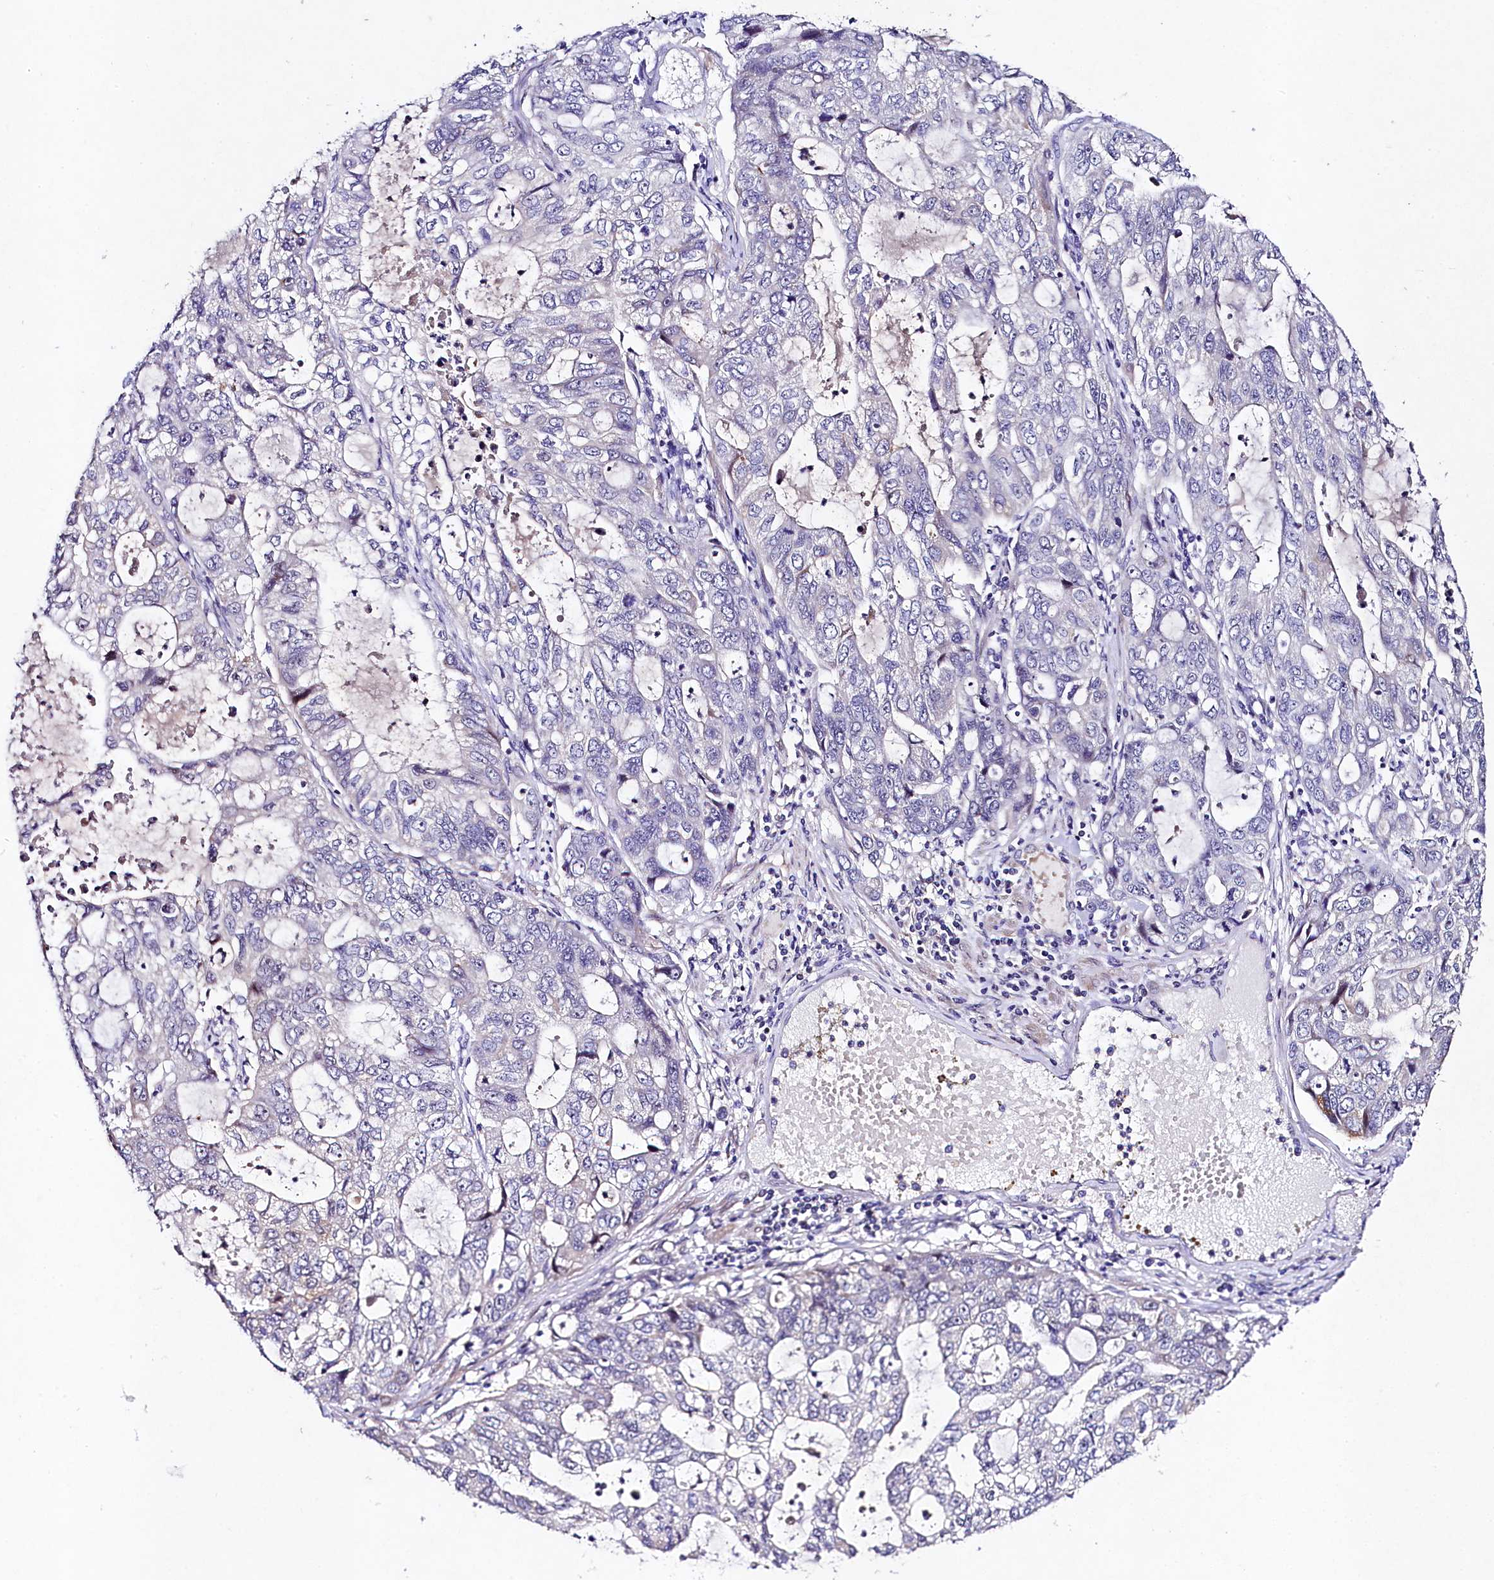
{"staining": {"intensity": "negative", "quantity": "none", "location": "none"}, "tissue": "stomach cancer", "cell_type": "Tumor cells", "image_type": "cancer", "snomed": [{"axis": "morphology", "description": "Adenocarcinoma, NOS"}, {"axis": "topography", "description": "Stomach, upper"}], "caption": "There is no significant expression in tumor cells of stomach cancer. (DAB immunohistochemistry (IHC) visualized using brightfield microscopy, high magnification).", "gene": "FXYD6", "patient": {"sex": "female", "age": 52}}